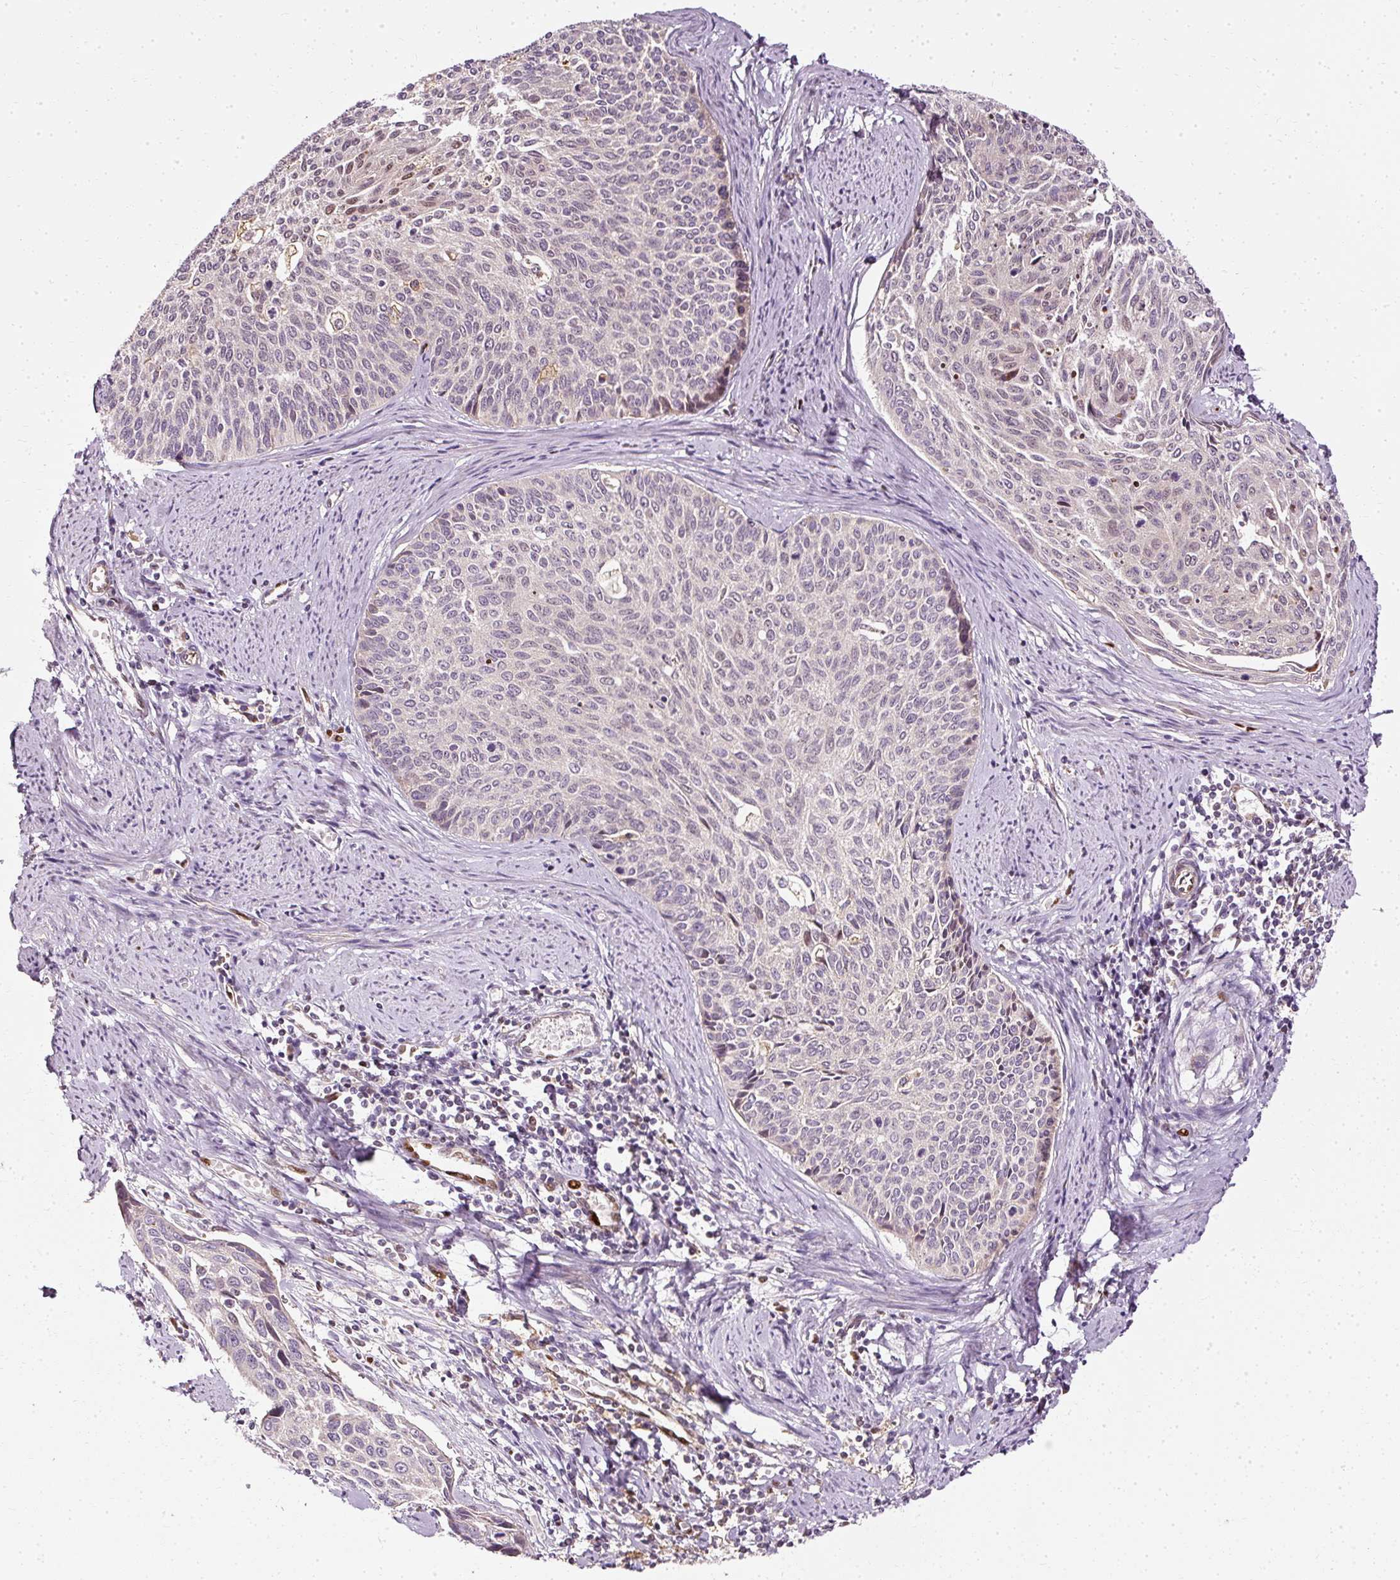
{"staining": {"intensity": "negative", "quantity": "none", "location": "none"}, "tissue": "cervical cancer", "cell_type": "Tumor cells", "image_type": "cancer", "snomed": [{"axis": "morphology", "description": "Squamous cell carcinoma, NOS"}, {"axis": "topography", "description": "Cervix"}], "caption": "This is a photomicrograph of IHC staining of cervical squamous cell carcinoma, which shows no staining in tumor cells. The staining was performed using DAB (3,3'-diaminobenzidine) to visualize the protein expression in brown, while the nuclei were stained in blue with hematoxylin (Magnification: 20x).", "gene": "NAPA", "patient": {"sex": "female", "age": 55}}